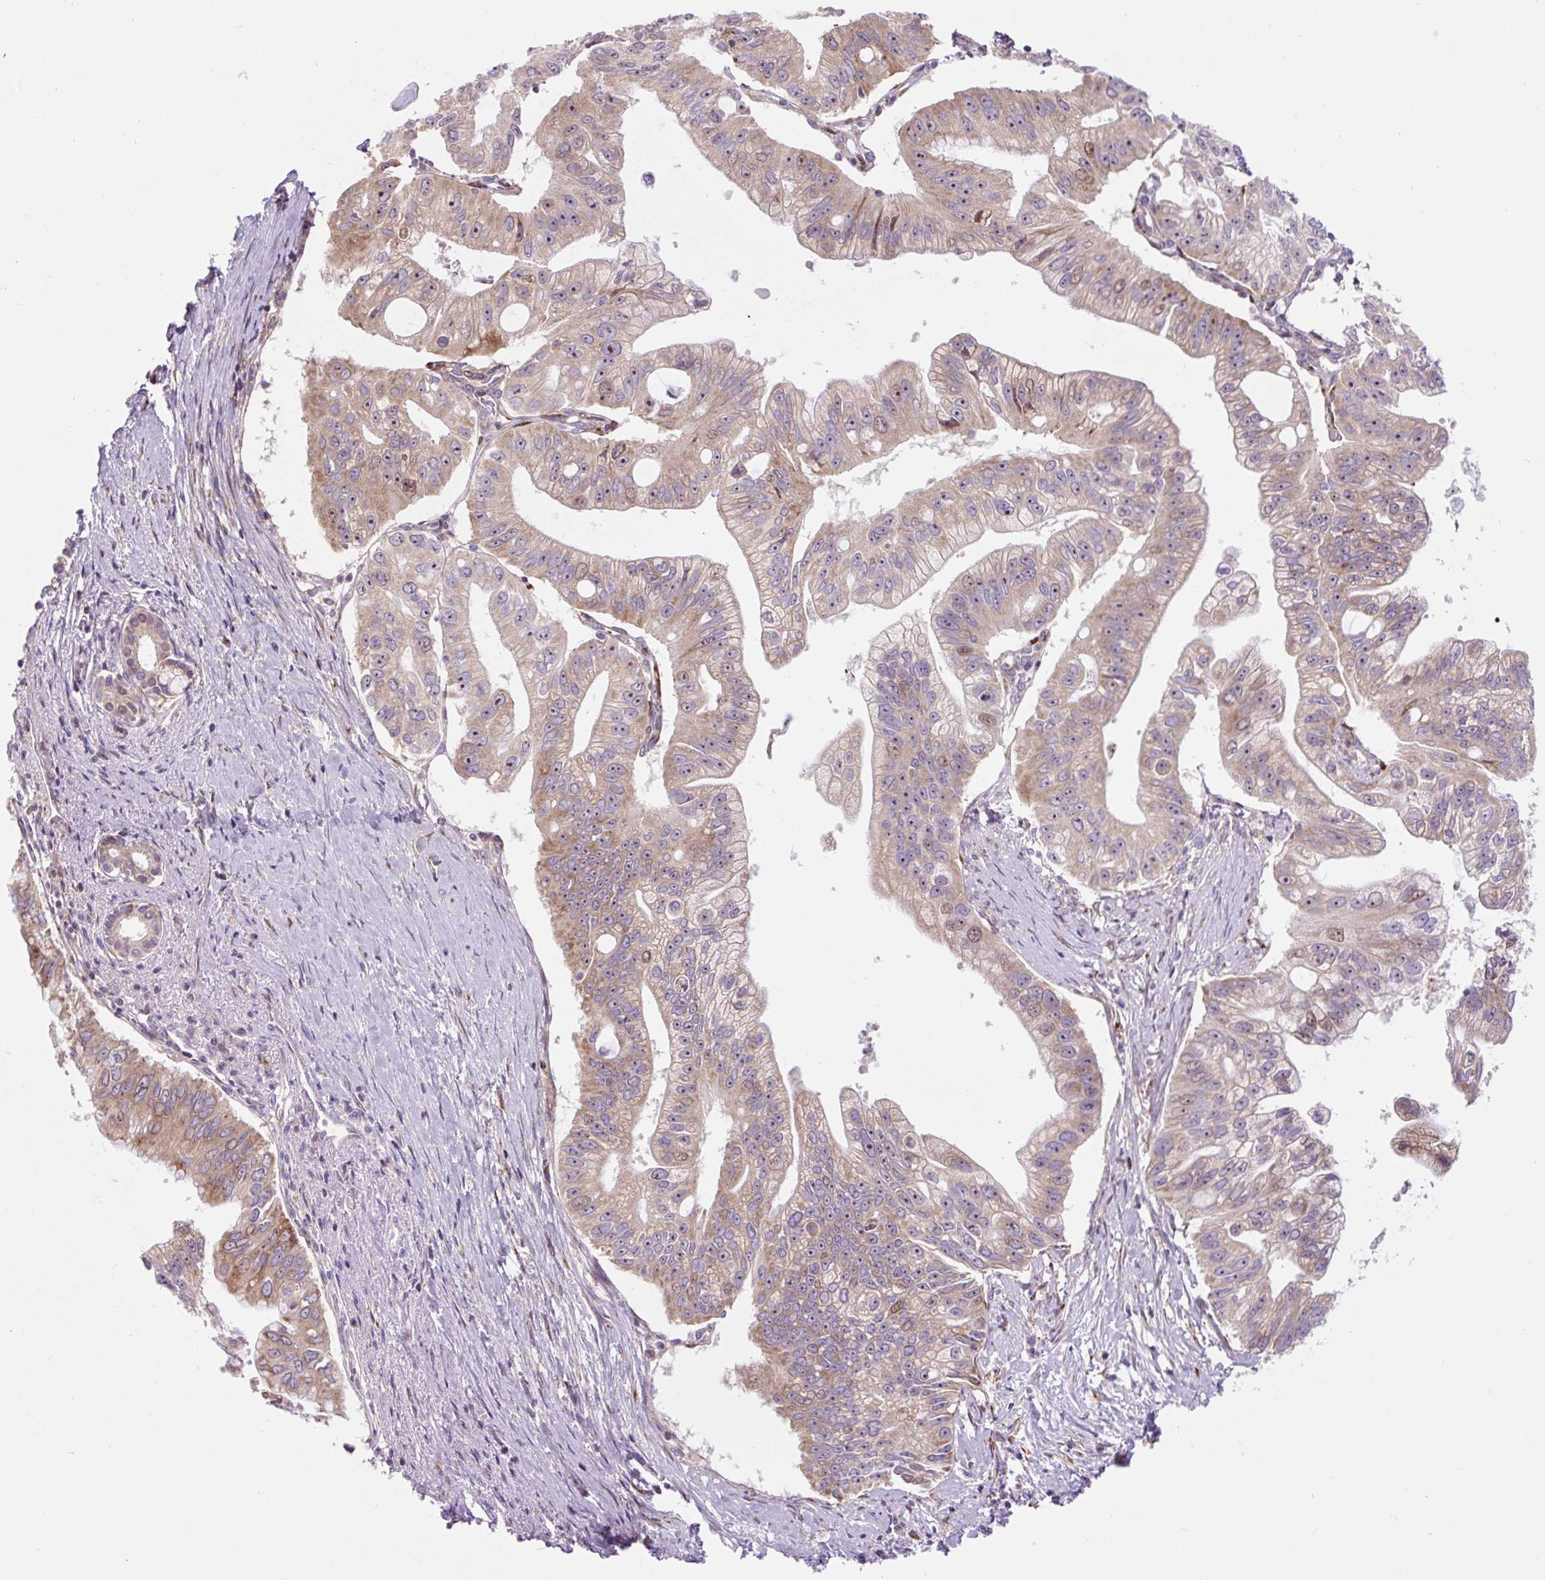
{"staining": {"intensity": "weak", "quantity": ">75%", "location": "cytoplasmic/membranous,nuclear"}, "tissue": "pancreatic cancer", "cell_type": "Tumor cells", "image_type": "cancer", "snomed": [{"axis": "morphology", "description": "Adenocarcinoma, NOS"}, {"axis": "topography", "description": "Pancreas"}], "caption": "Pancreatic cancer stained with DAB IHC shows low levels of weak cytoplasmic/membranous and nuclear positivity in approximately >75% of tumor cells. Nuclei are stained in blue.", "gene": "CISD3", "patient": {"sex": "male", "age": 70}}